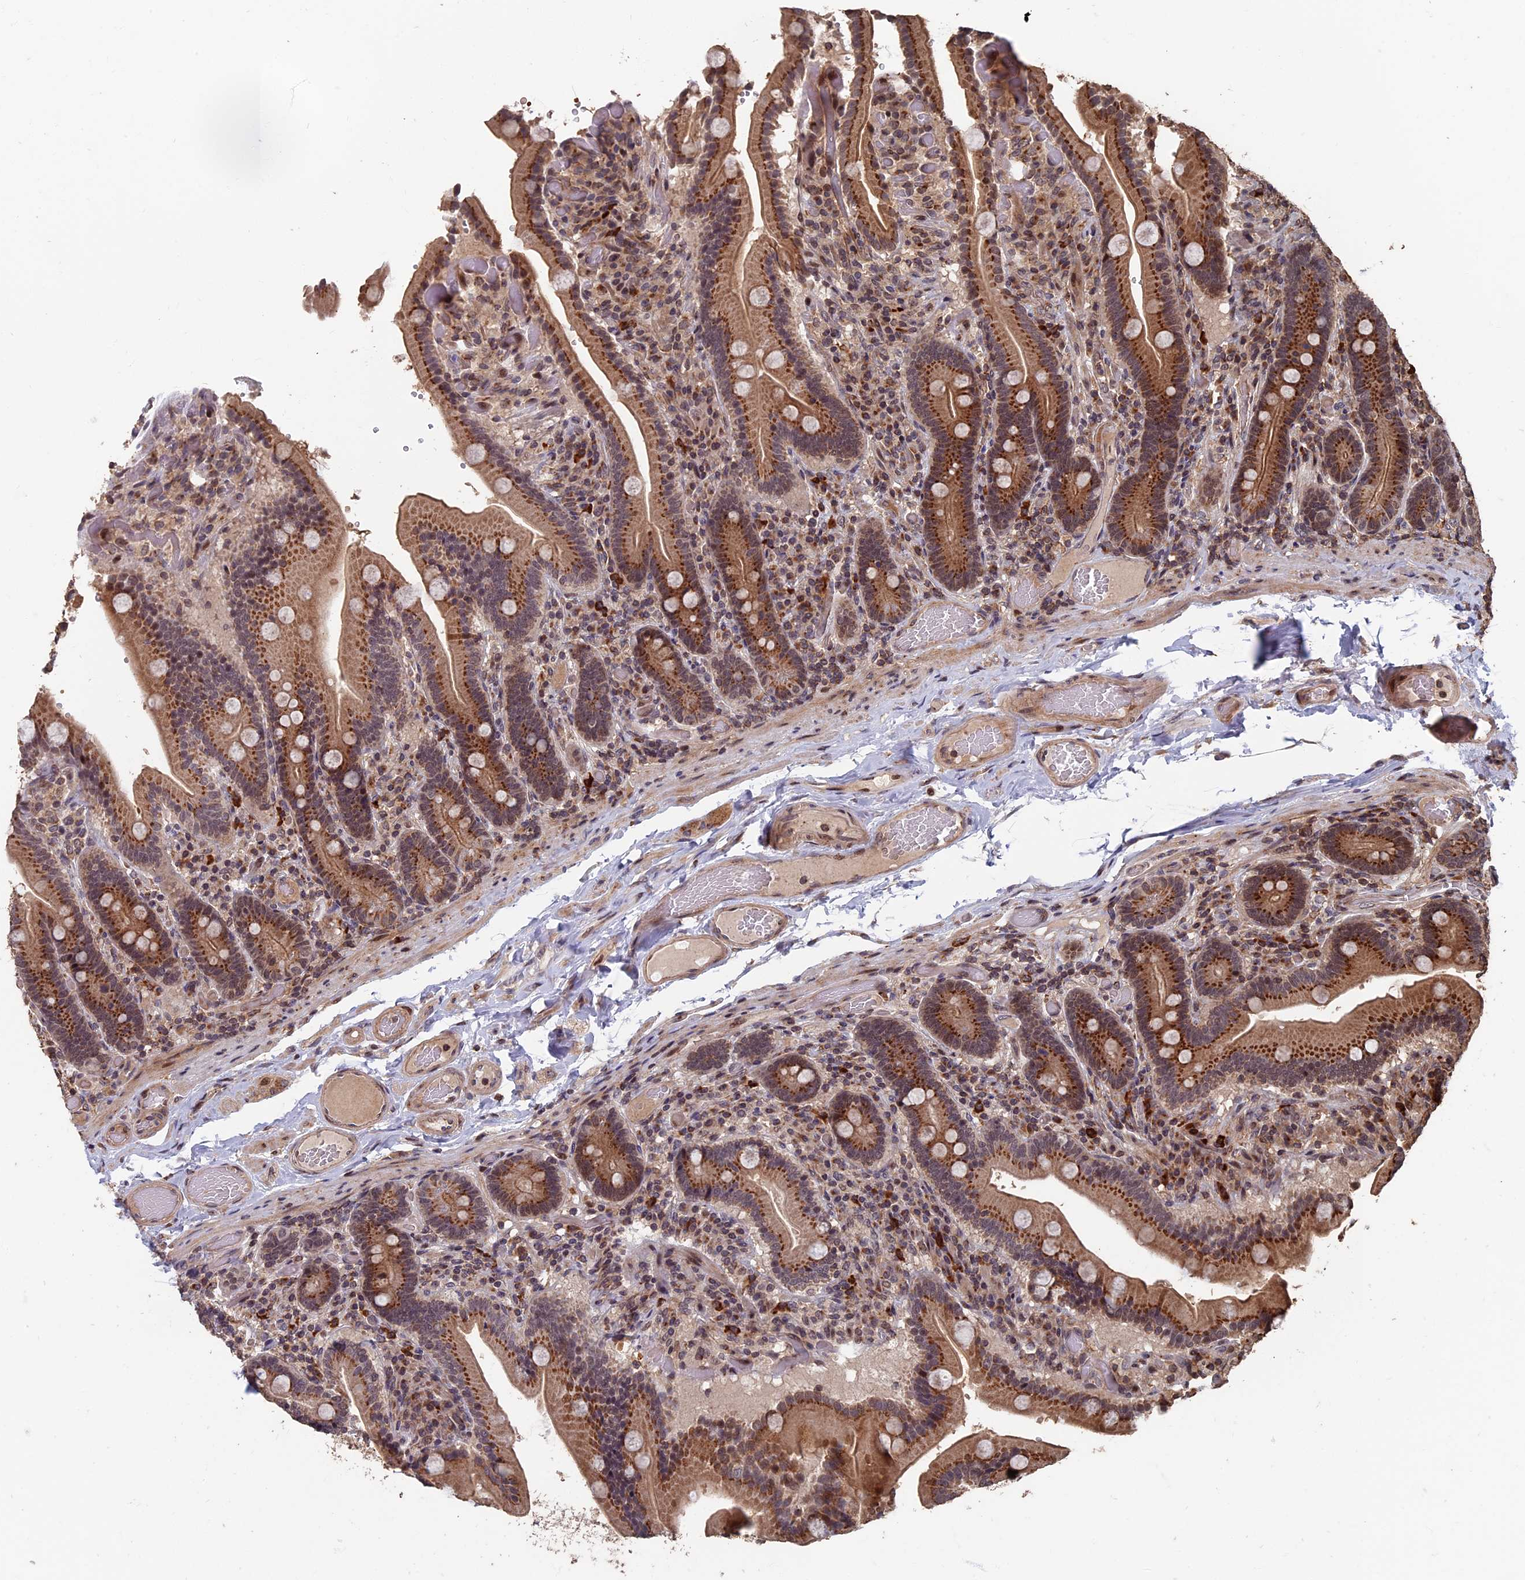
{"staining": {"intensity": "moderate", "quantity": ">75%", "location": "cytoplasmic/membranous"}, "tissue": "duodenum", "cell_type": "Glandular cells", "image_type": "normal", "snomed": [{"axis": "morphology", "description": "Normal tissue, NOS"}, {"axis": "topography", "description": "Duodenum"}], "caption": "Protein expression by immunohistochemistry reveals moderate cytoplasmic/membranous staining in approximately >75% of glandular cells in unremarkable duodenum.", "gene": "RASGRF1", "patient": {"sex": "female", "age": 62}}